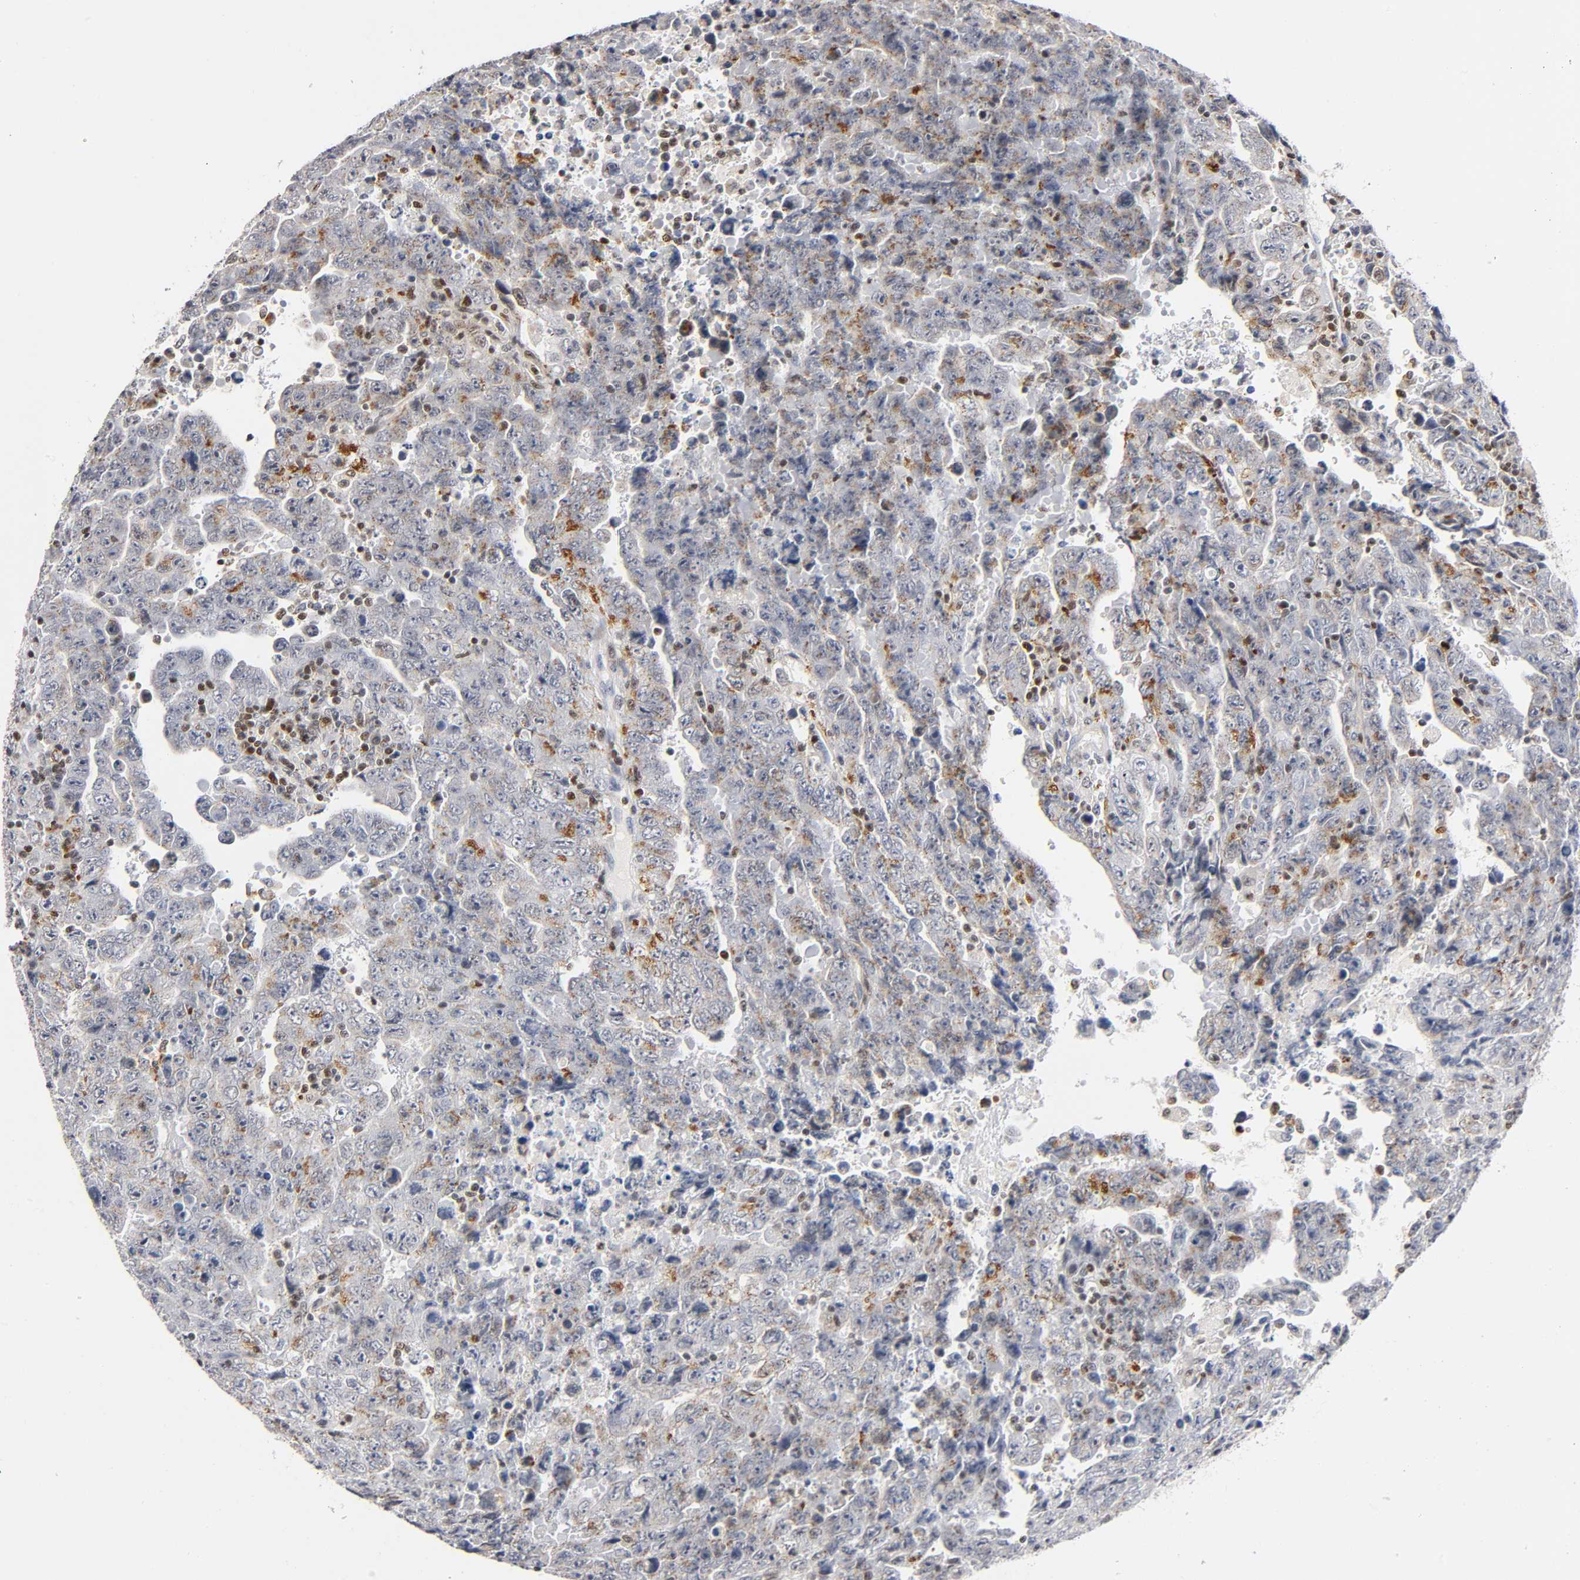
{"staining": {"intensity": "moderate", "quantity": "25%-75%", "location": "cytoplasmic/membranous"}, "tissue": "testis cancer", "cell_type": "Tumor cells", "image_type": "cancer", "snomed": [{"axis": "morphology", "description": "Carcinoma, Embryonal, NOS"}, {"axis": "topography", "description": "Testis"}], "caption": "Immunohistochemistry photomicrograph of testis embryonal carcinoma stained for a protein (brown), which displays medium levels of moderate cytoplasmic/membranous staining in approximately 25%-75% of tumor cells.", "gene": "RUNX1", "patient": {"sex": "male", "age": 28}}